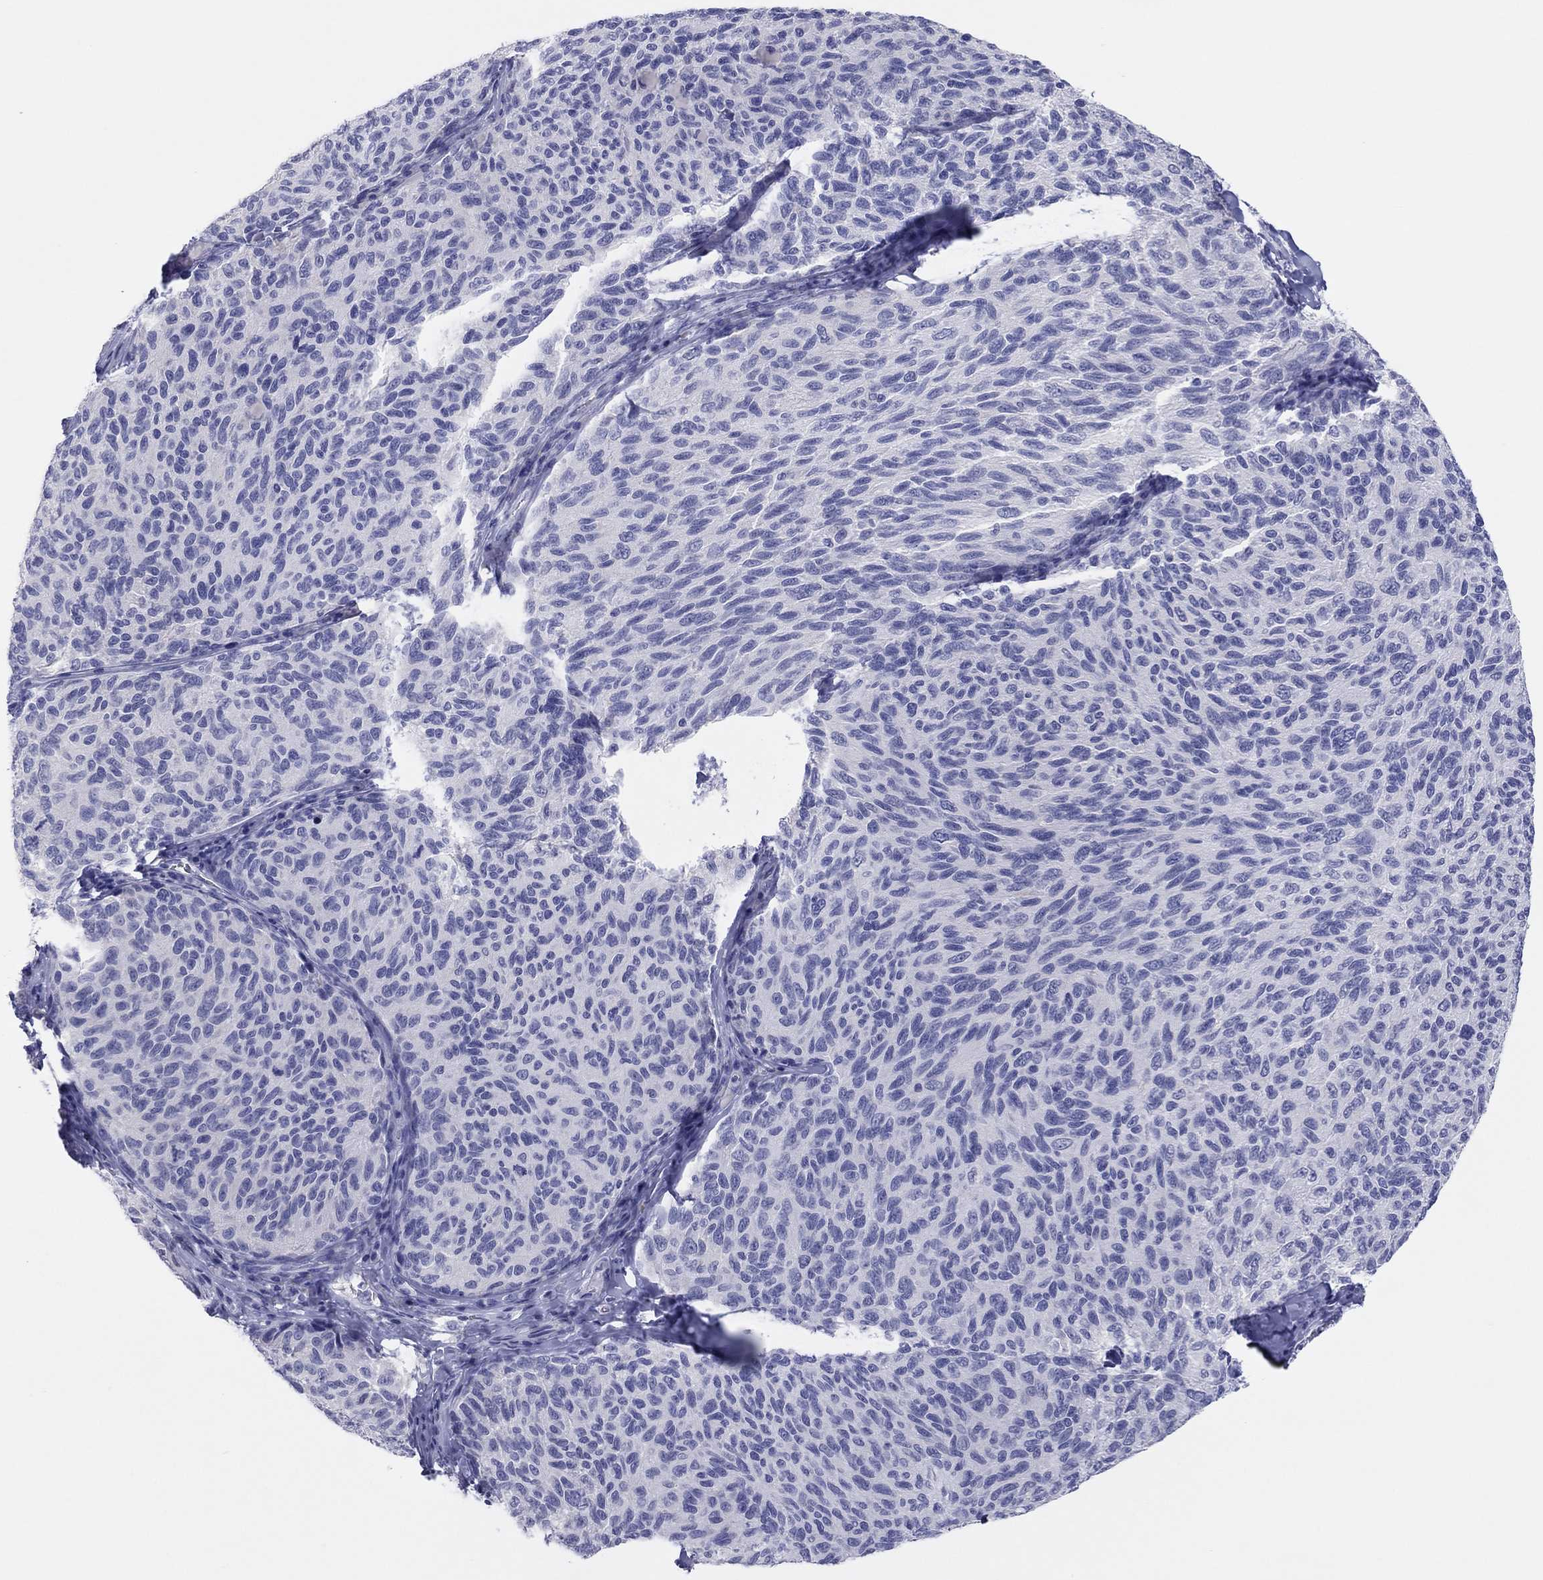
{"staining": {"intensity": "negative", "quantity": "none", "location": "none"}, "tissue": "melanoma", "cell_type": "Tumor cells", "image_type": "cancer", "snomed": [{"axis": "morphology", "description": "Malignant melanoma, NOS"}, {"axis": "topography", "description": "Skin"}], "caption": "Immunohistochemistry (IHC) of human melanoma displays no staining in tumor cells.", "gene": "ERICH3", "patient": {"sex": "female", "age": 73}}